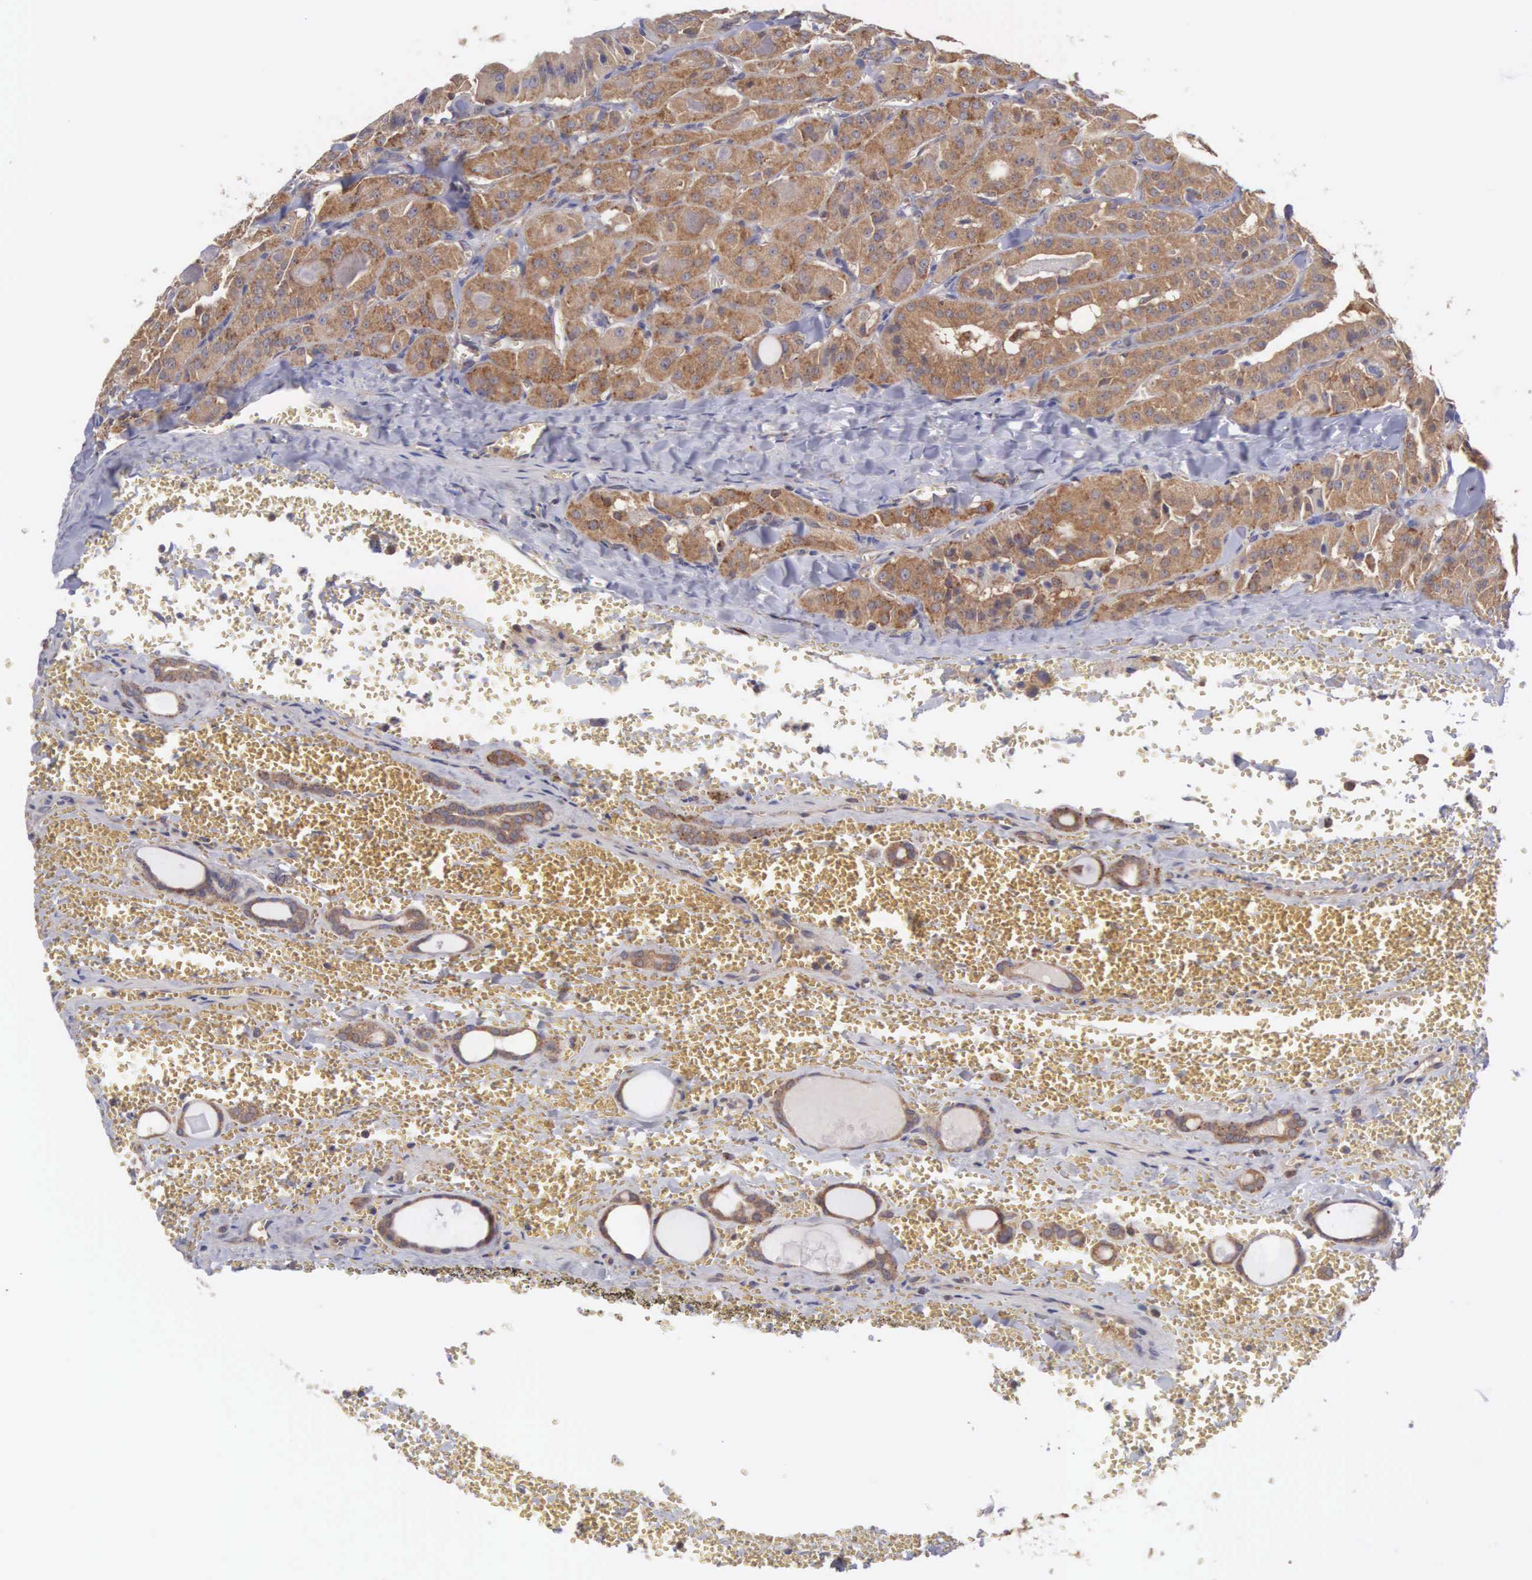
{"staining": {"intensity": "moderate", "quantity": ">75%", "location": "cytoplasmic/membranous"}, "tissue": "thyroid cancer", "cell_type": "Tumor cells", "image_type": "cancer", "snomed": [{"axis": "morphology", "description": "Carcinoma, NOS"}, {"axis": "topography", "description": "Thyroid gland"}], "caption": "Thyroid cancer stained with a brown dye demonstrates moderate cytoplasmic/membranous positive expression in about >75% of tumor cells.", "gene": "DHRS1", "patient": {"sex": "male", "age": 76}}